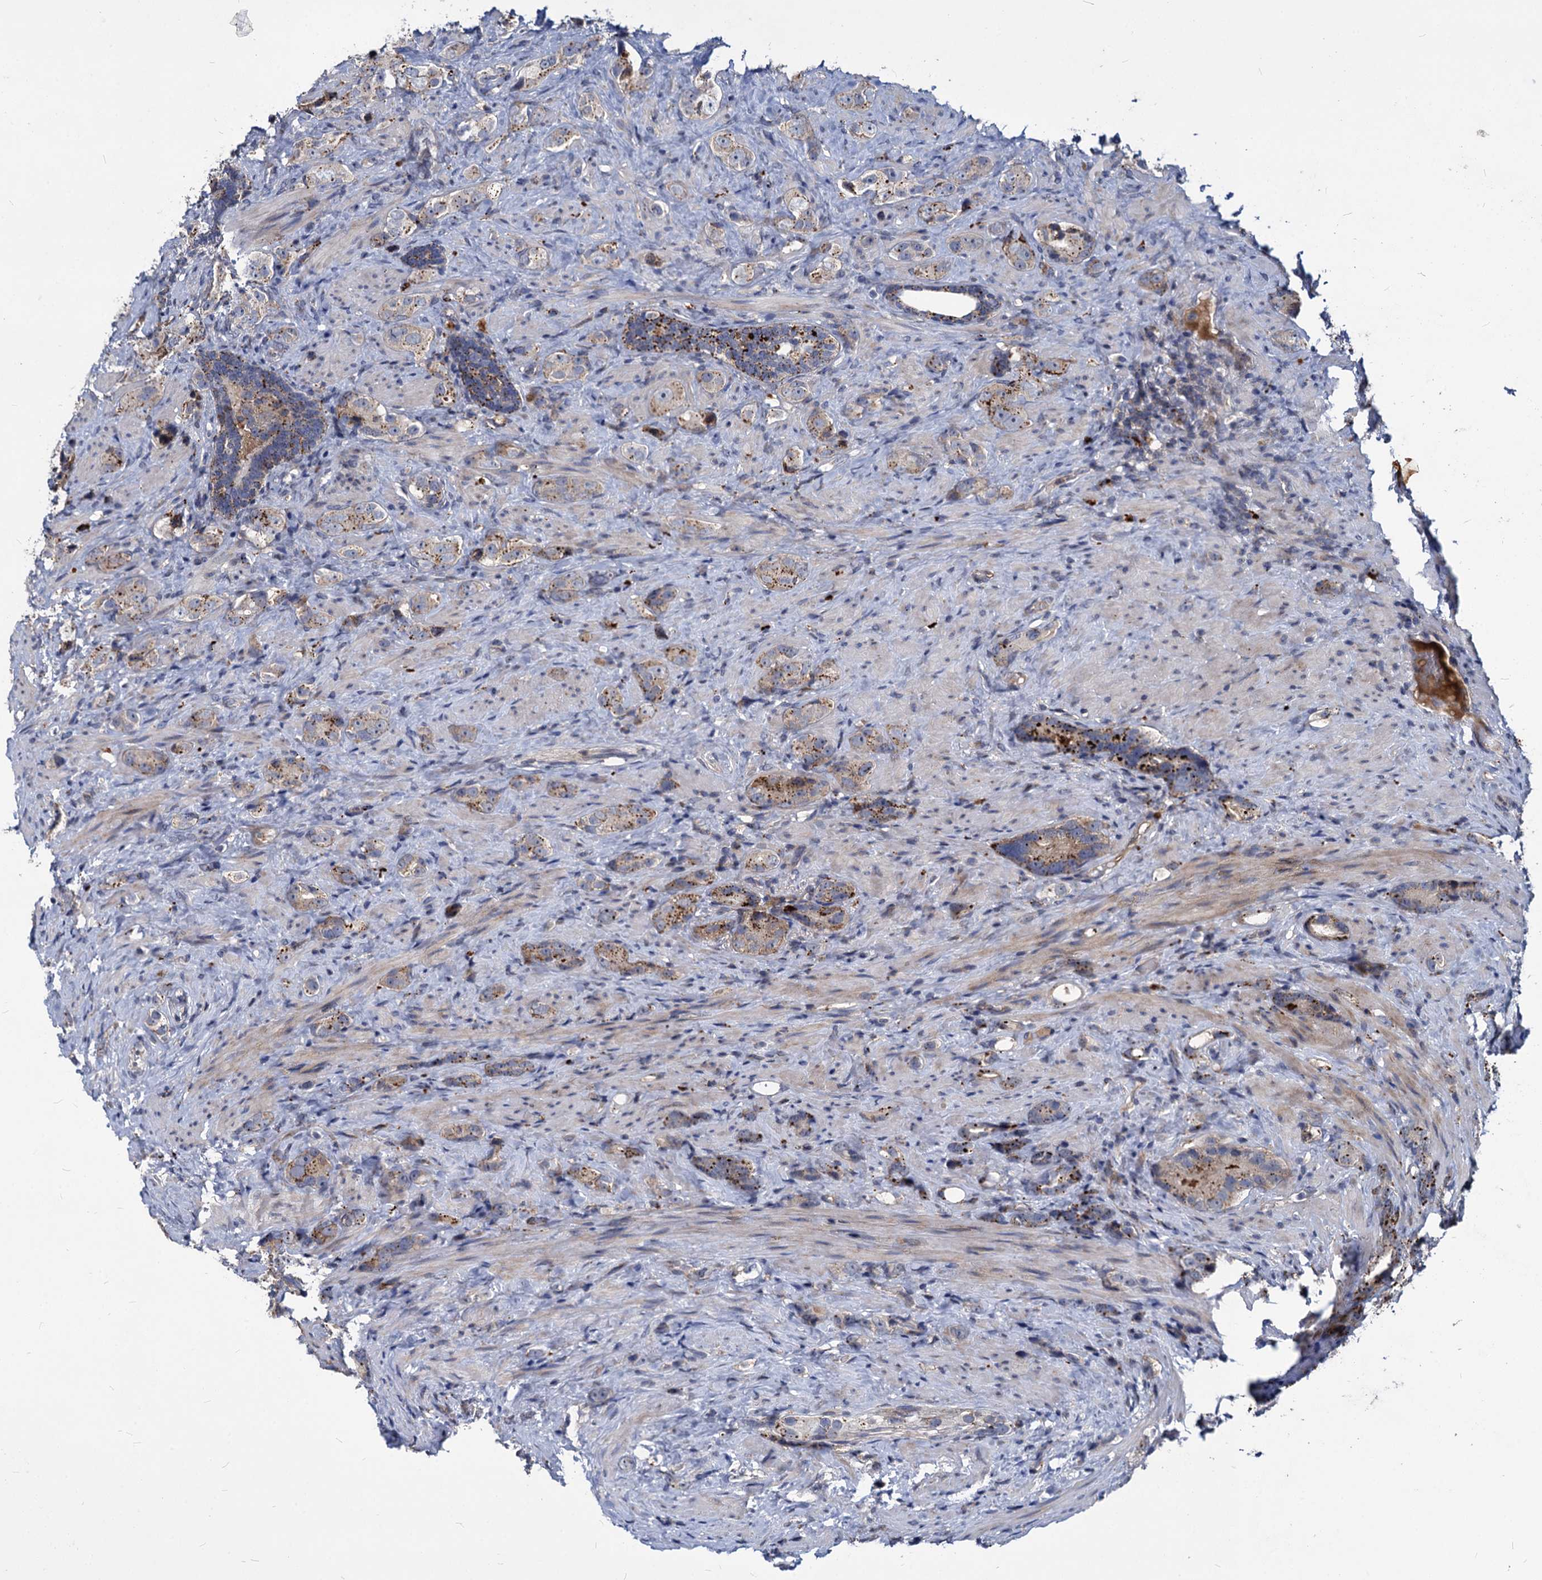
{"staining": {"intensity": "moderate", "quantity": ">75%", "location": "cytoplasmic/membranous"}, "tissue": "prostate cancer", "cell_type": "Tumor cells", "image_type": "cancer", "snomed": [{"axis": "morphology", "description": "Adenocarcinoma, High grade"}, {"axis": "topography", "description": "Prostate"}], "caption": "Brown immunohistochemical staining in human adenocarcinoma (high-grade) (prostate) displays moderate cytoplasmic/membranous staining in approximately >75% of tumor cells. (Stains: DAB in brown, nuclei in blue, Microscopy: brightfield microscopy at high magnification).", "gene": "C11orf86", "patient": {"sex": "male", "age": 63}}